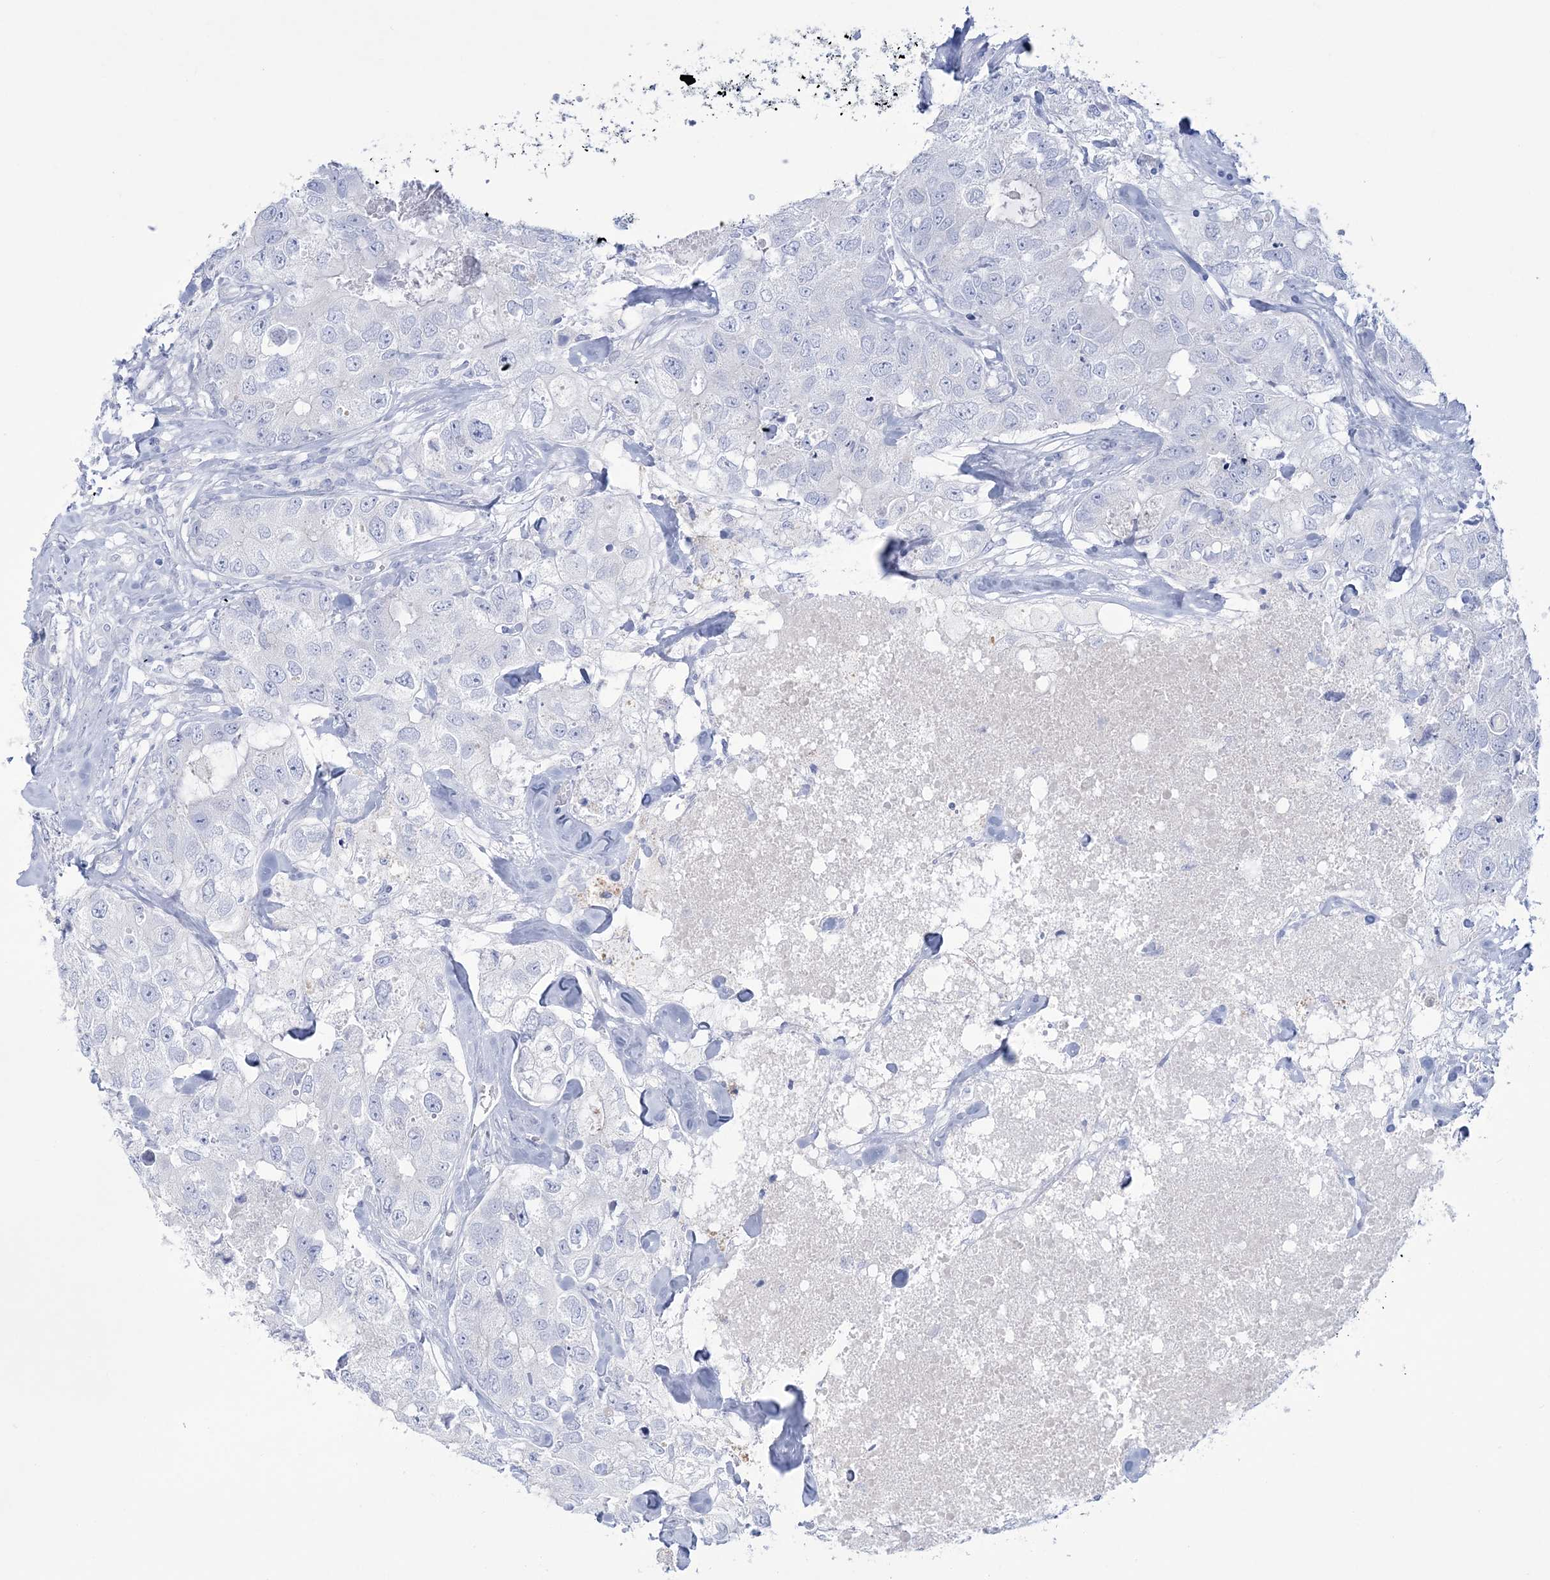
{"staining": {"intensity": "negative", "quantity": "none", "location": "none"}, "tissue": "breast cancer", "cell_type": "Tumor cells", "image_type": "cancer", "snomed": [{"axis": "morphology", "description": "Duct carcinoma"}, {"axis": "topography", "description": "Breast"}], "caption": "Tumor cells are negative for protein expression in human breast cancer (intraductal carcinoma).", "gene": "RBP2", "patient": {"sex": "female", "age": 62}}